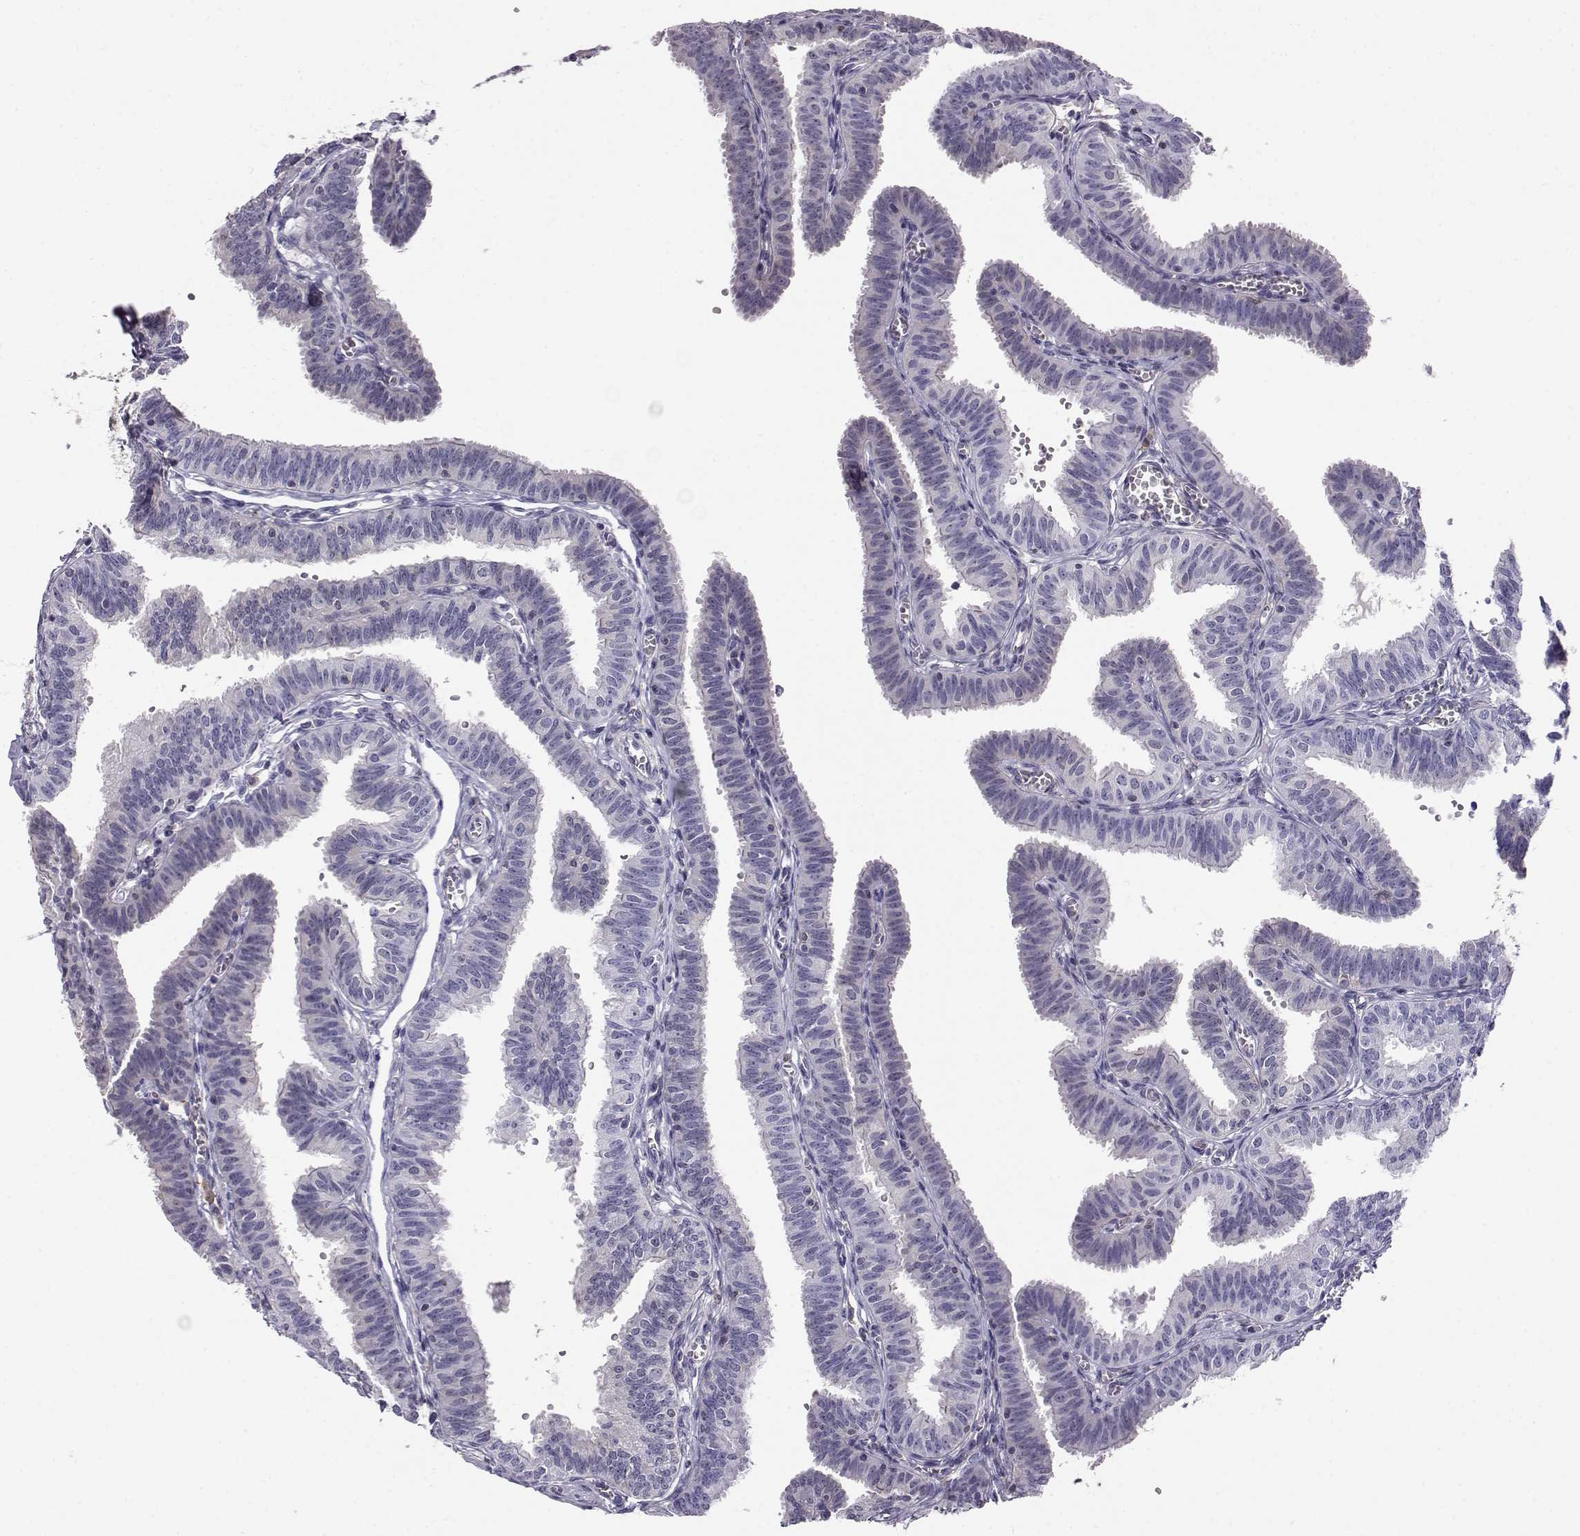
{"staining": {"intensity": "negative", "quantity": "none", "location": "none"}, "tissue": "fallopian tube", "cell_type": "Glandular cells", "image_type": "normal", "snomed": [{"axis": "morphology", "description": "Normal tissue, NOS"}, {"axis": "topography", "description": "Fallopian tube"}], "caption": "An immunohistochemistry image of benign fallopian tube is shown. There is no staining in glandular cells of fallopian tube.", "gene": "AKR1B1", "patient": {"sex": "female", "age": 25}}